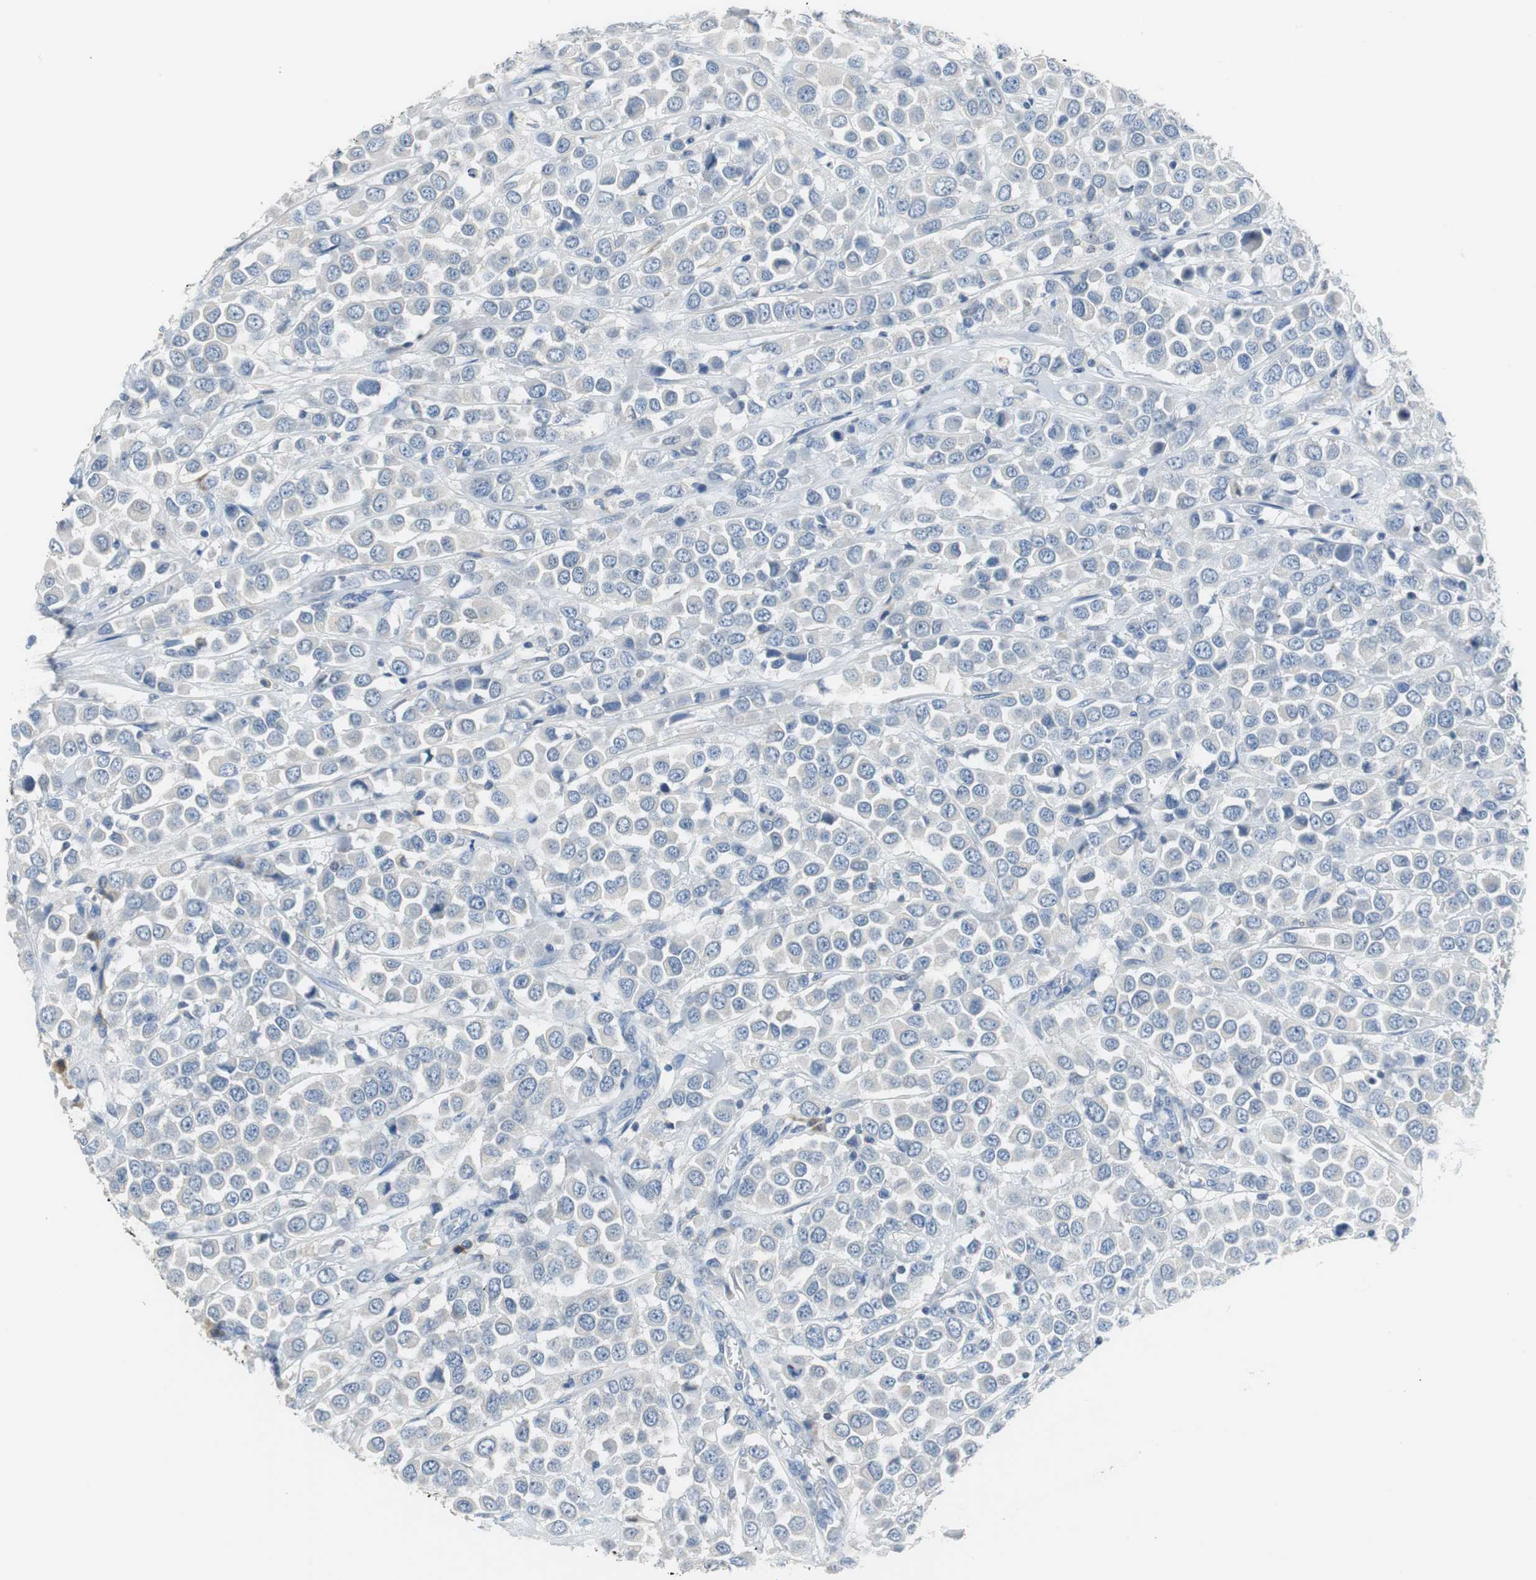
{"staining": {"intensity": "negative", "quantity": "none", "location": "none"}, "tissue": "breast cancer", "cell_type": "Tumor cells", "image_type": "cancer", "snomed": [{"axis": "morphology", "description": "Duct carcinoma"}, {"axis": "topography", "description": "Breast"}], "caption": "A high-resolution image shows immunohistochemistry (IHC) staining of breast infiltrating ductal carcinoma, which reveals no significant expression in tumor cells.", "gene": "GLCCI1", "patient": {"sex": "female", "age": 61}}